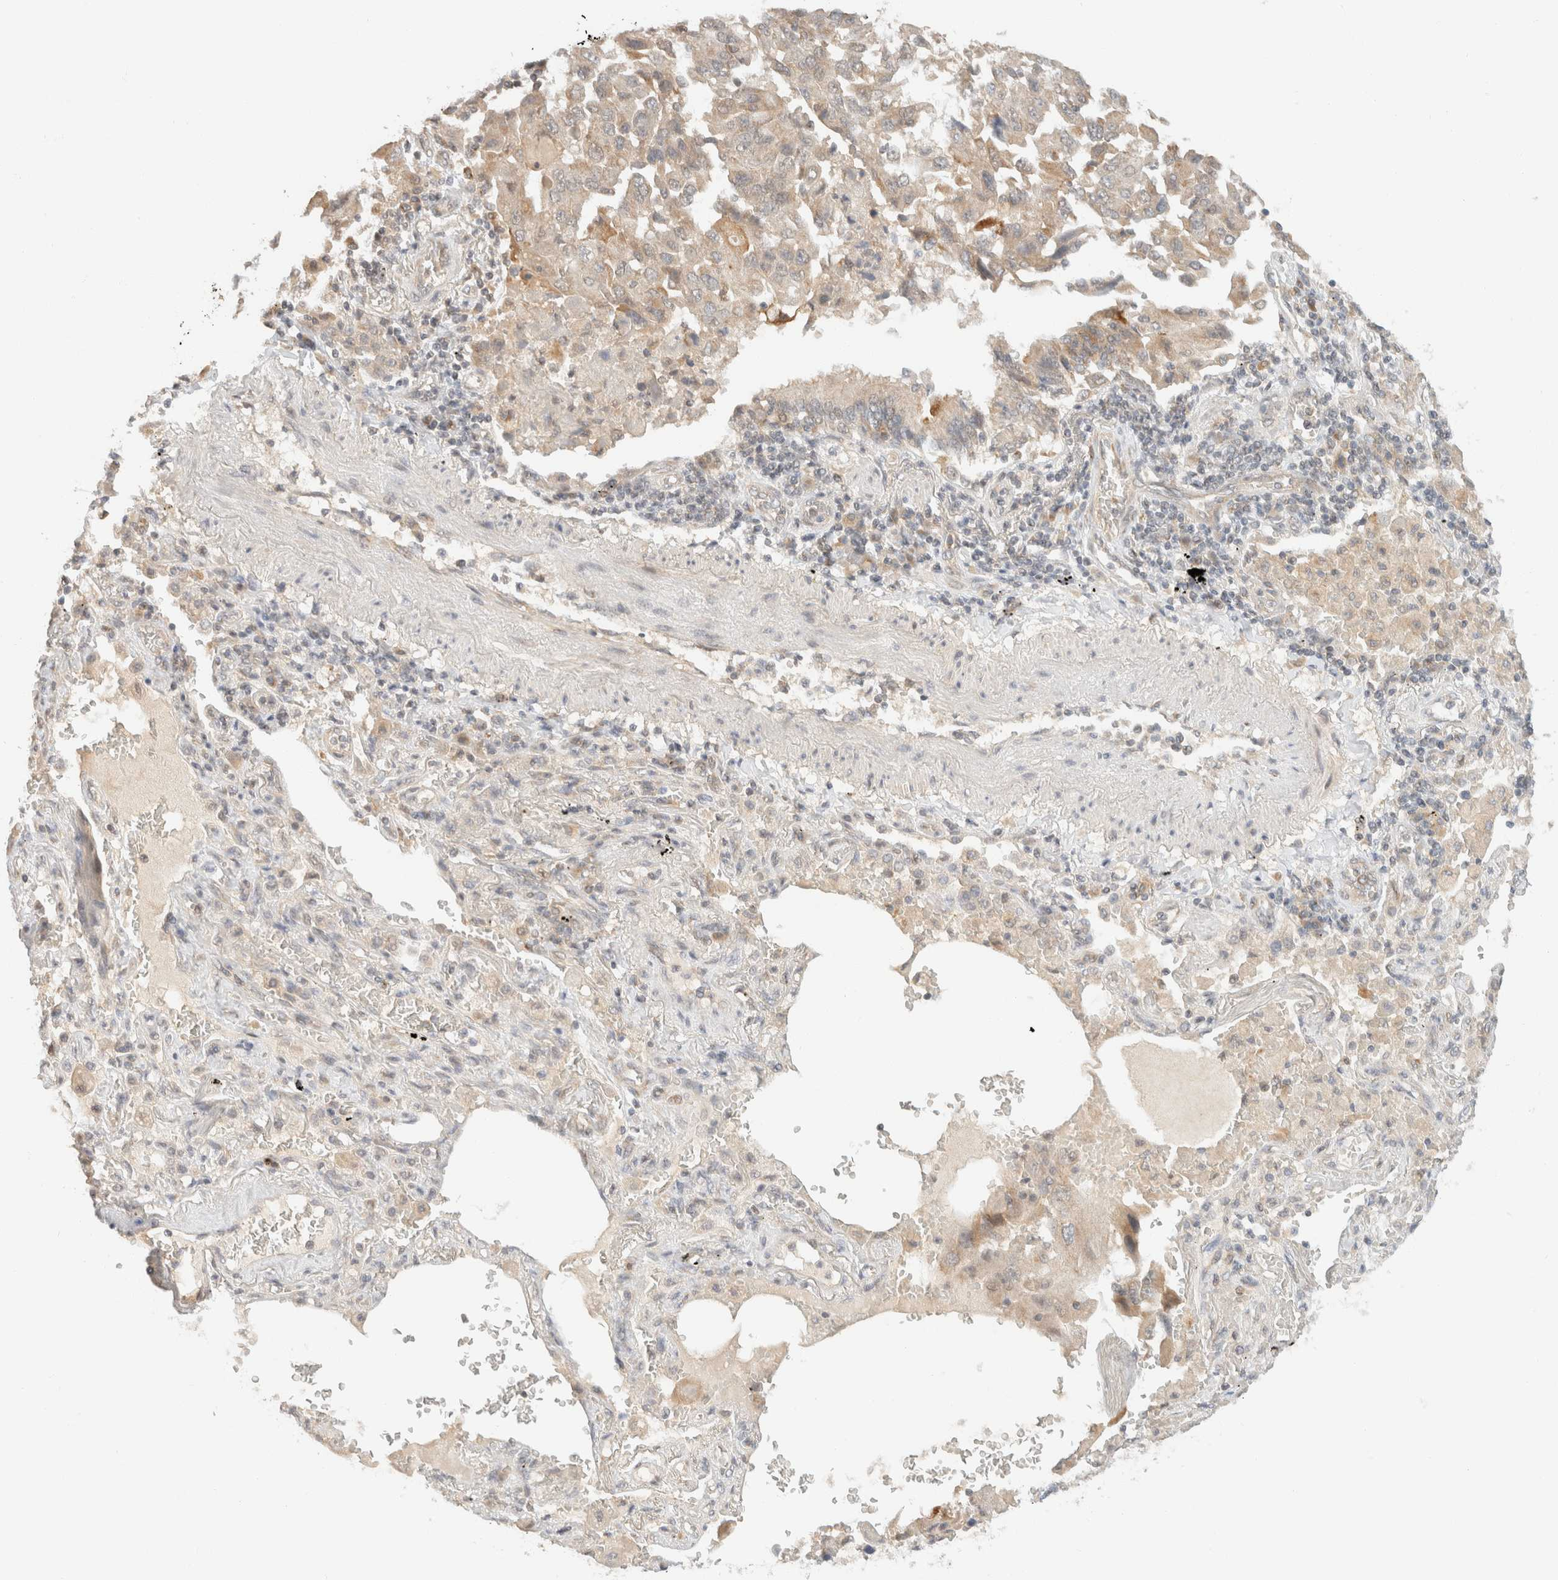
{"staining": {"intensity": "weak", "quantity": ">75%", "location": "cytoplasmic/membranous"}, "tissue": "lung cancer", "cell_type": "Tumor cells", "image_type": "cancer", "snomed": [{"axis": "morphology", "description": "Adenocarcinoma, NOS"}, {"axis": "topography", "description": "Lung"}], "caption": "IHC of lung adenocarcinoma reveals low levels of weak cytoplasmic/membranous staining in approximately >75% of tumor cells. (DAB IHC with brightfield microscopy, high magnification).", "gene": "TACC1", "patient": {"sex": "female", "age": 65}}